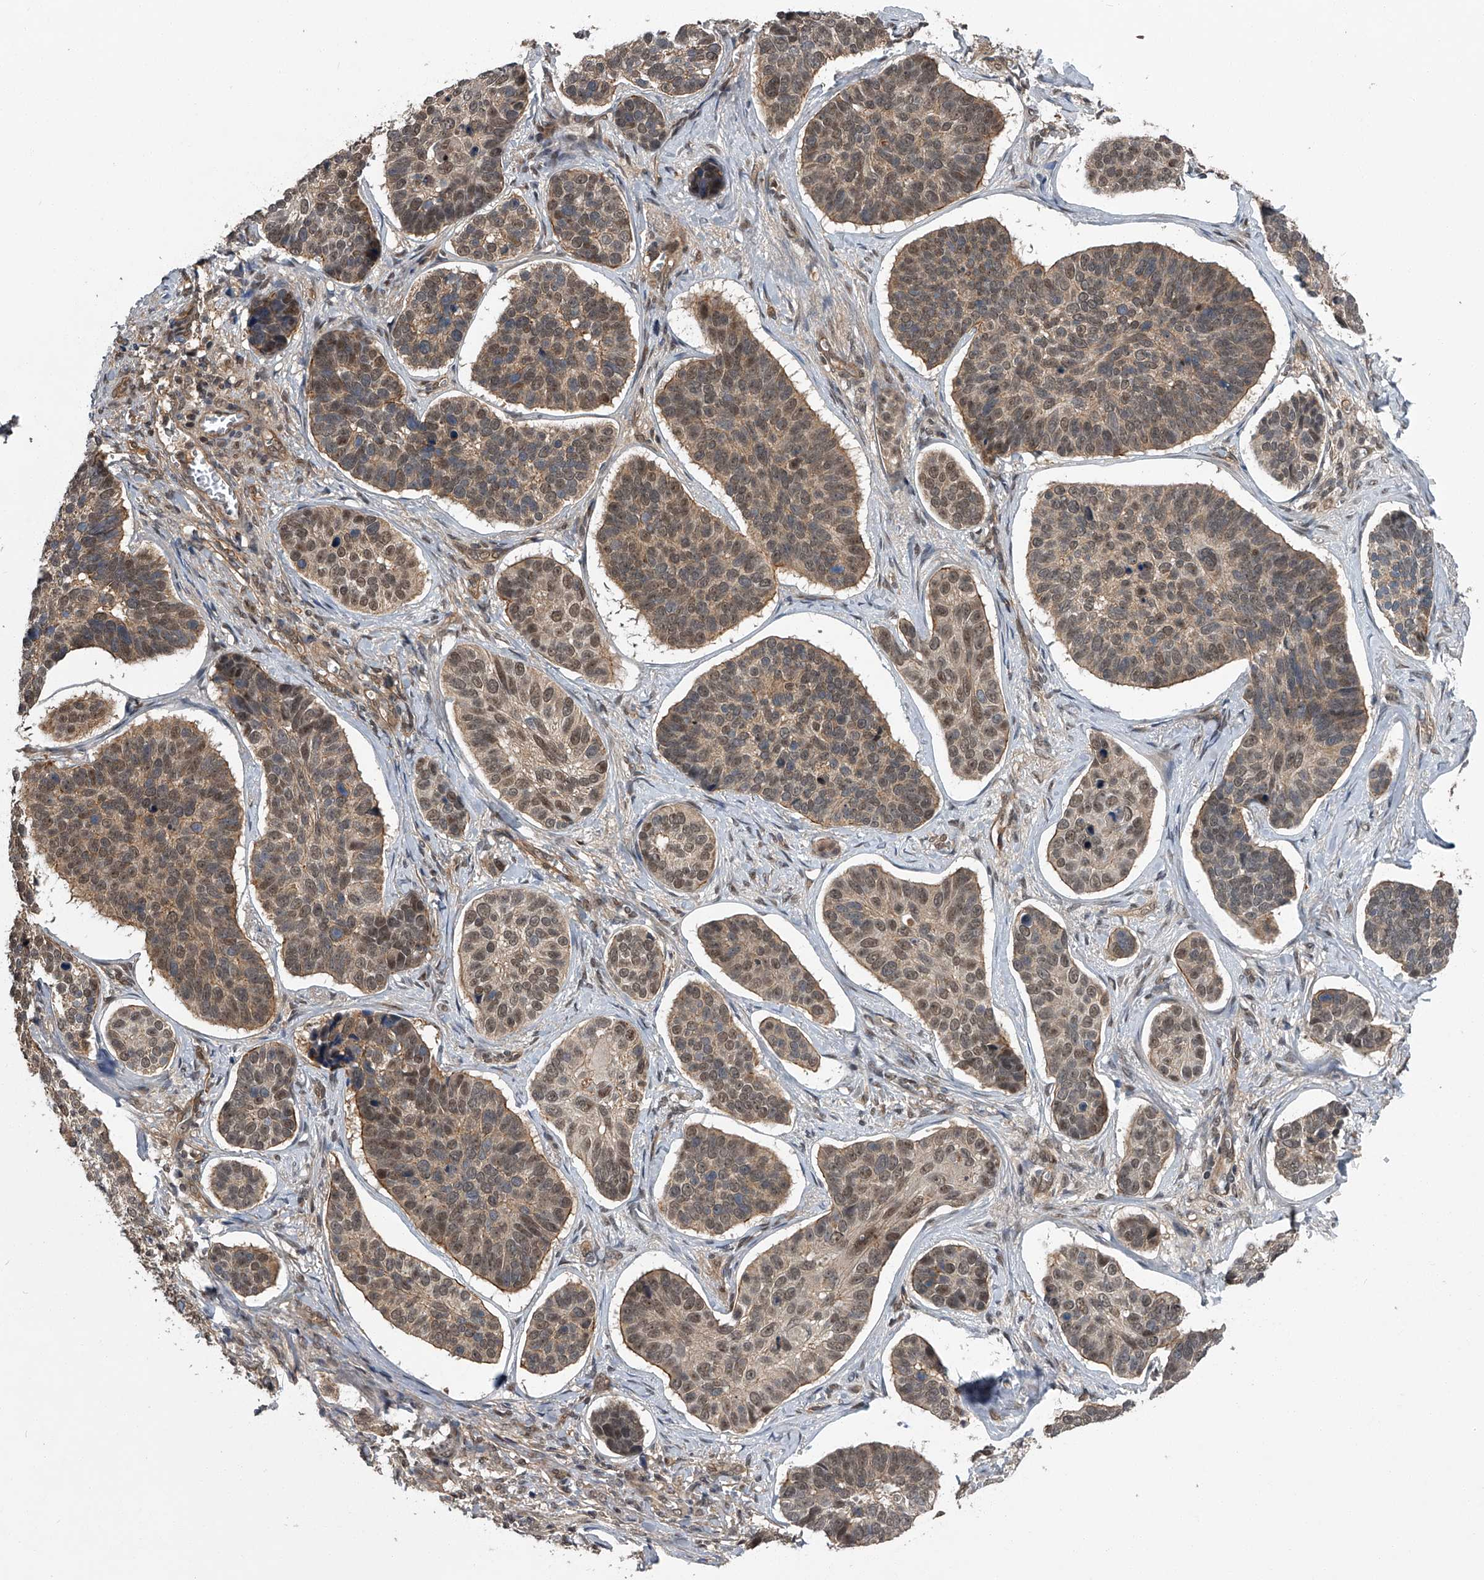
{"staining": {"intensity": "moderate", "quantity": ">75%", "location": "cytoplasmic/membranous,nuclear"}, "tissue": "skin cancer", "cell_type": "Tumor cells", "image_type": "cancer", "snomed": [{"axis": "morphology", "description": "Basal cell carcinoma"}, {"axis": "topography", "description": "Skin"}], "caption": "This is an image of immunohistochemistry (IHC) staining of skin cancer, which shows moderate expression in the cytoplasmic/membranous and nuclear of tumor cells.", "gene": "SLC12A8", "patient": {"sex": "male", "age": 62}}